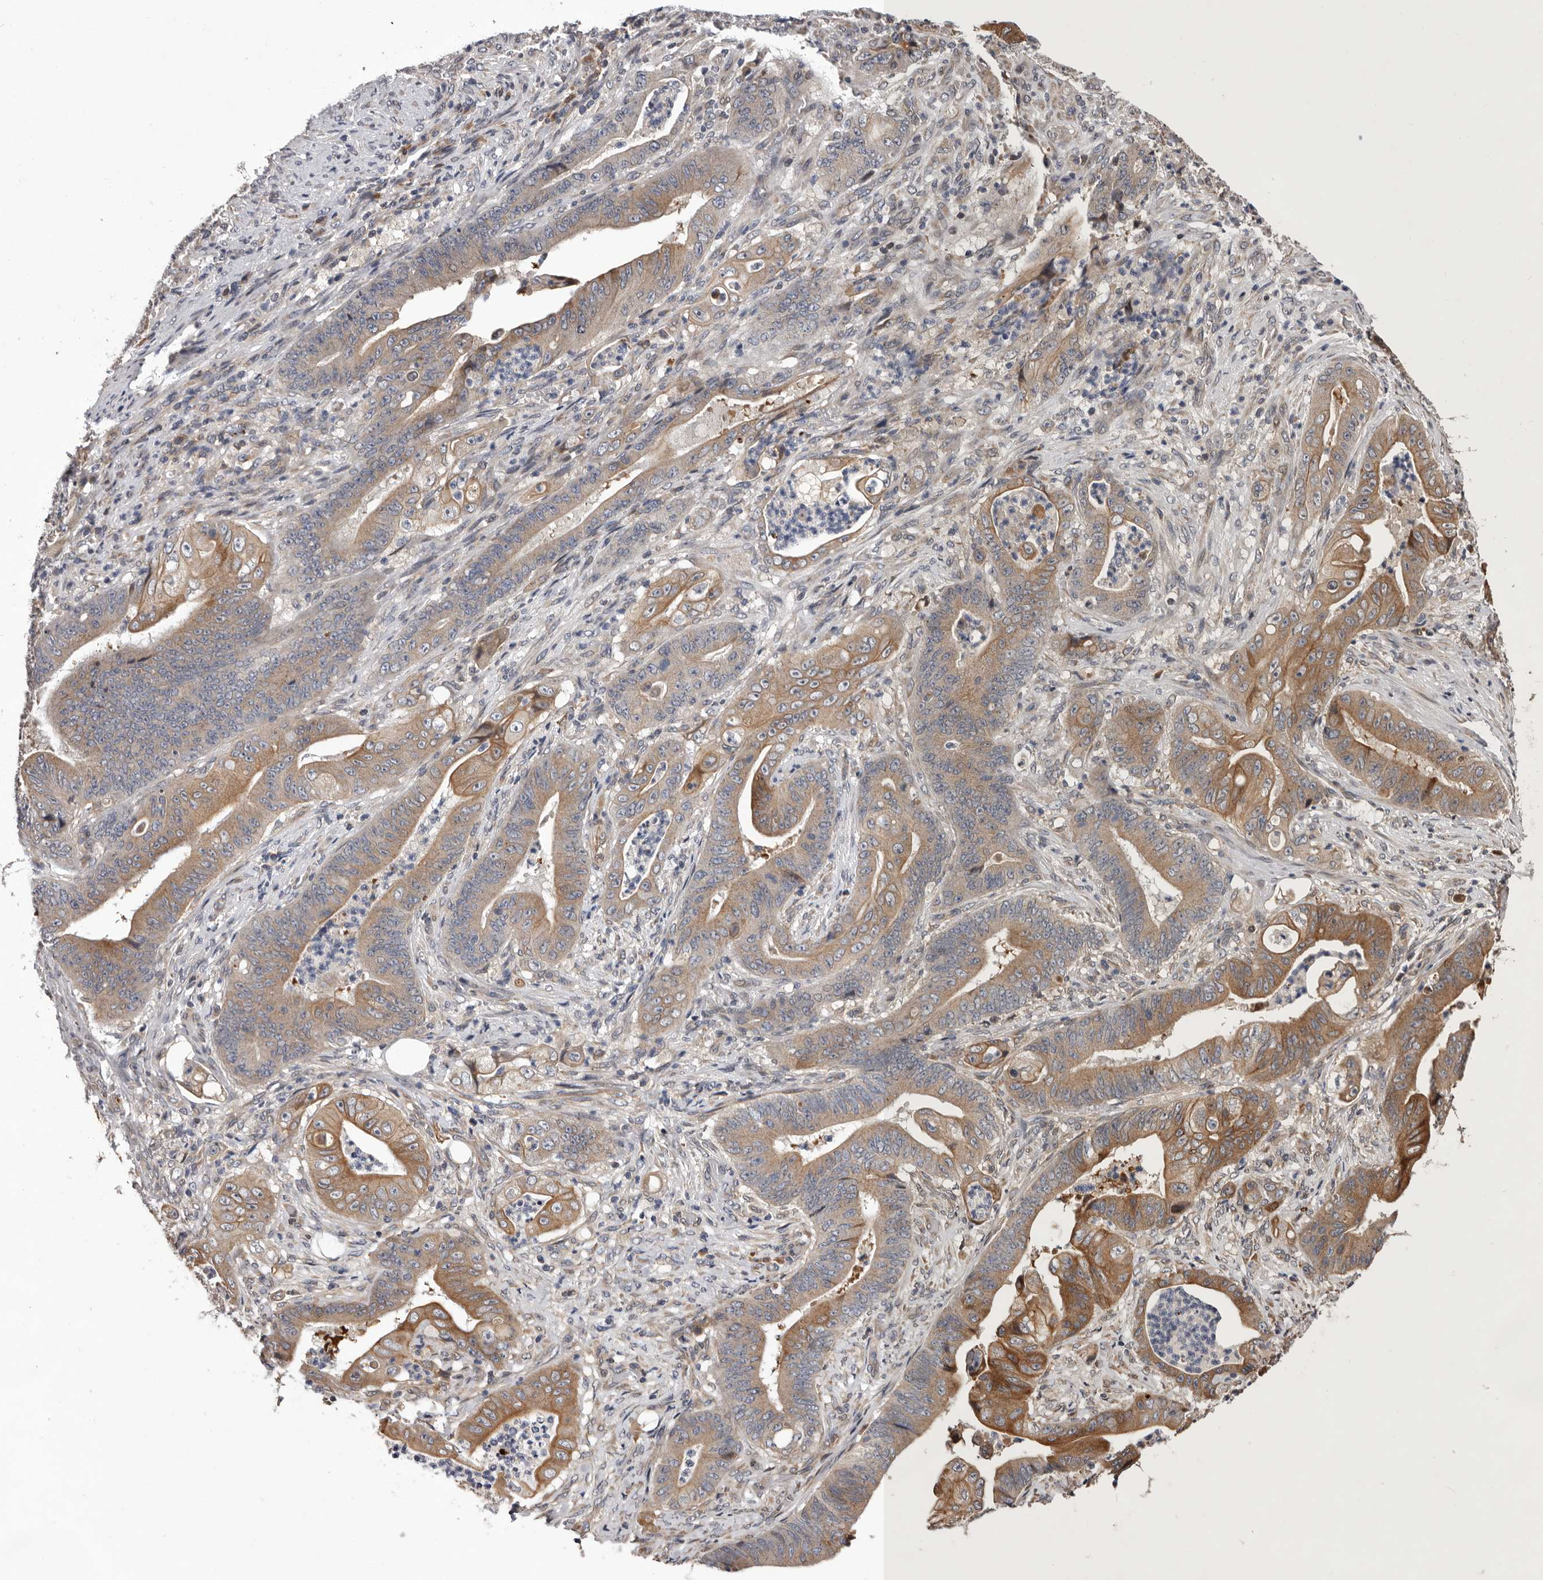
{"staining": {"intensity": "moderate", "quantity": ">75%", "location": "cytoplasmic/membranous"}, "tissue": "stomach cancer", "cell_type": "Tumor cells", "image_type": "cancer", "snomed": [{"axis": "morphology", "description": "Adenocarcinoma, NOS"}, {"axis": "topography", "description": "Stomach"}], "caption": "The photomicrograph reveals a brown stain indicating the presence of a protein in the cytoplasmic/membranous of tumor cells in stomach cancer.", "gene": "GADD45B", "patient": {"sex": "female", "age": 73}}